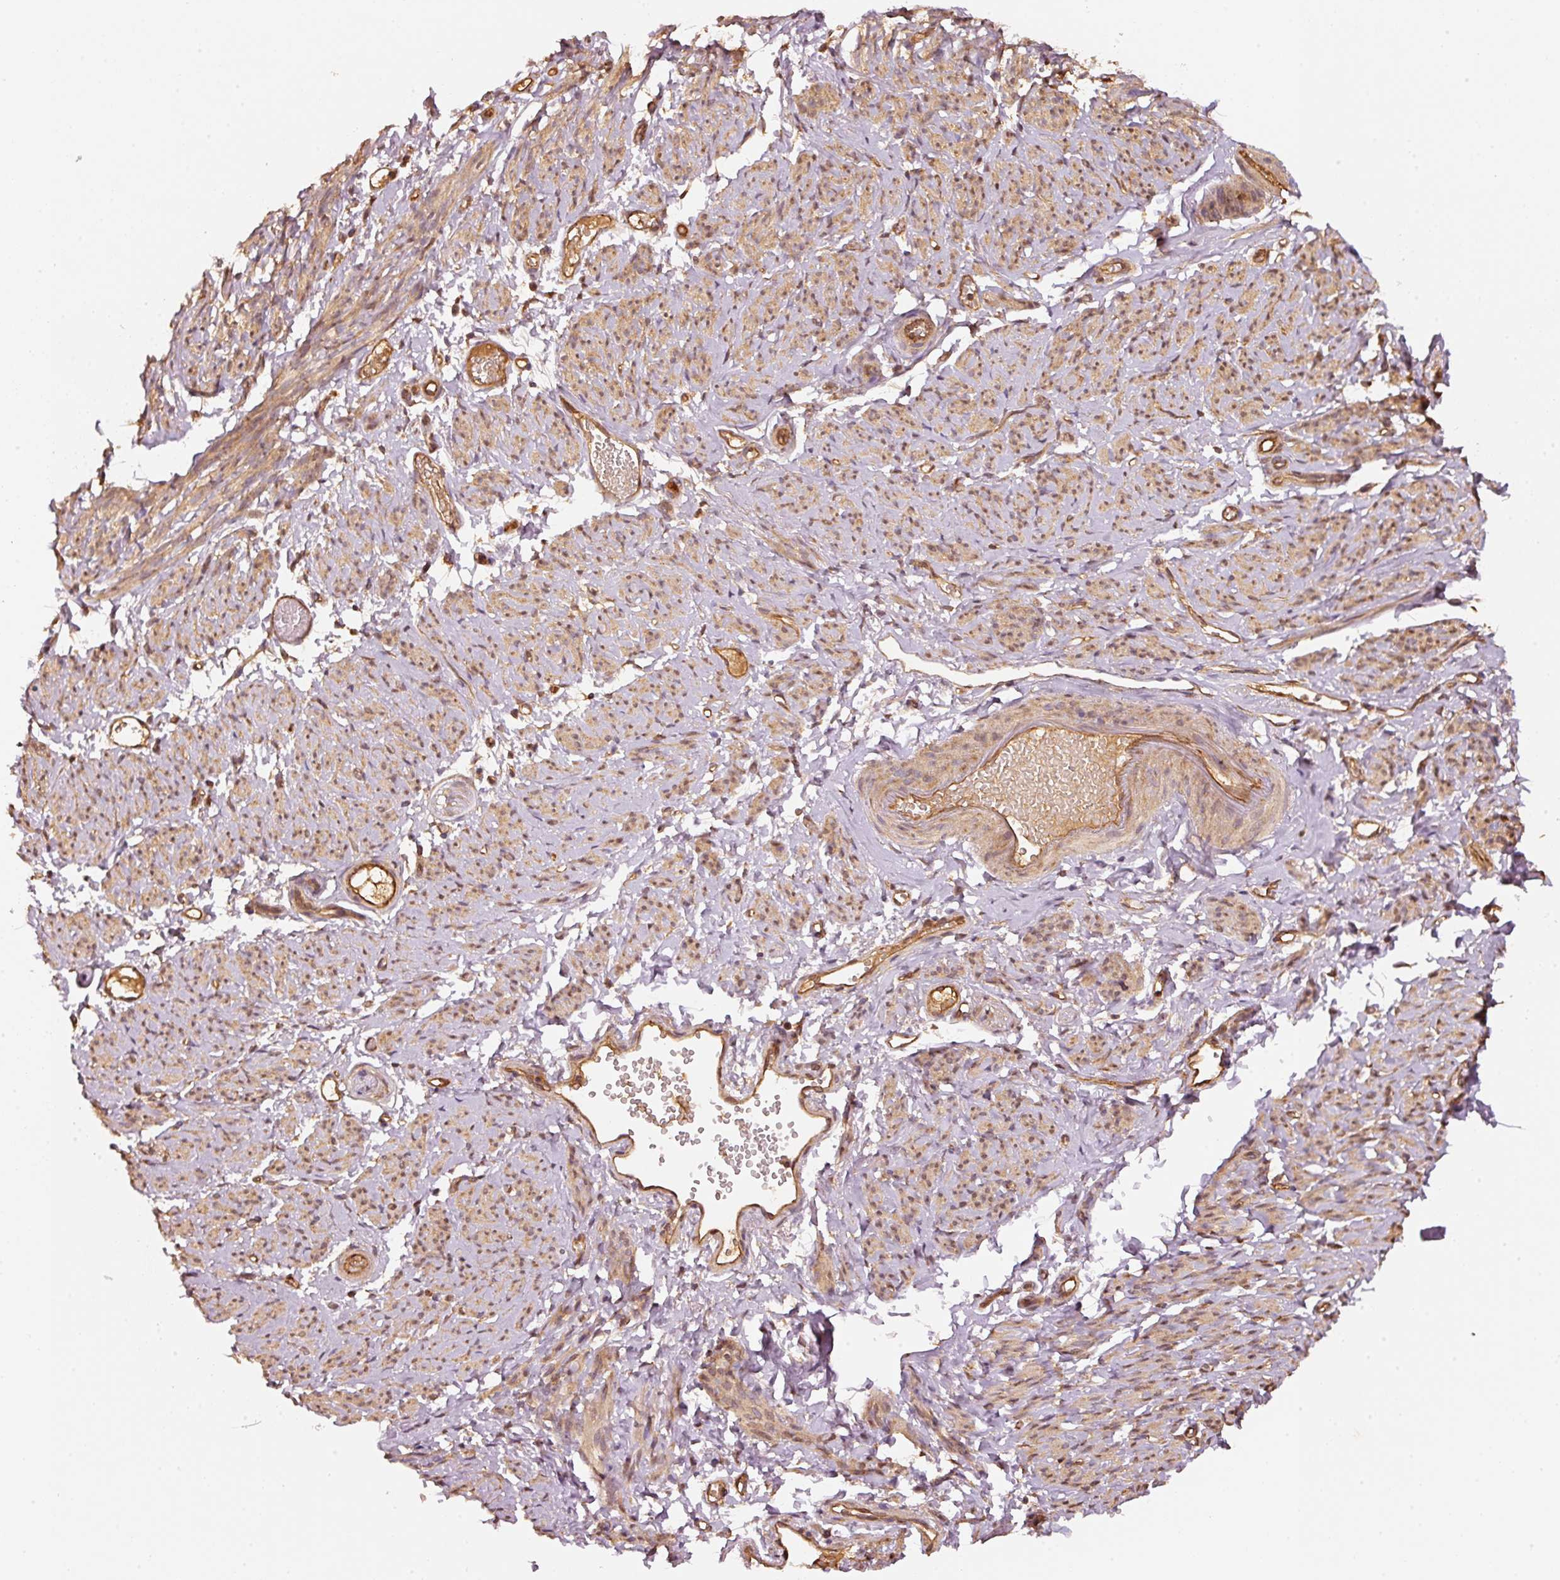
{"staining": {"intensity": "moderate", "quantity": ">75%", "location": "cytoplasmic/membranous"}, "tissue": "smooth muscle", "cell_type": "Smooth muscle cells", "image_type": "normal", "snomed": [{"axis": "morphology", "description": "Normal tissue, NOS"}, {"axis": "topography", "description": "Smooth muscle"}], "caption": "Immunohistochemistry (IHC) histopathology image of unremarkable smooth muscle: smooth muscle stained using IHC demonstrates medium levels of moderate protein expression localized specifically in the cytoplasmic/membranous of smooth muscle cells, appearing as a cytoplasmic/membranous brown color.", "gene": "STAU1", "patient": {"sex": "female", "age": 65}}